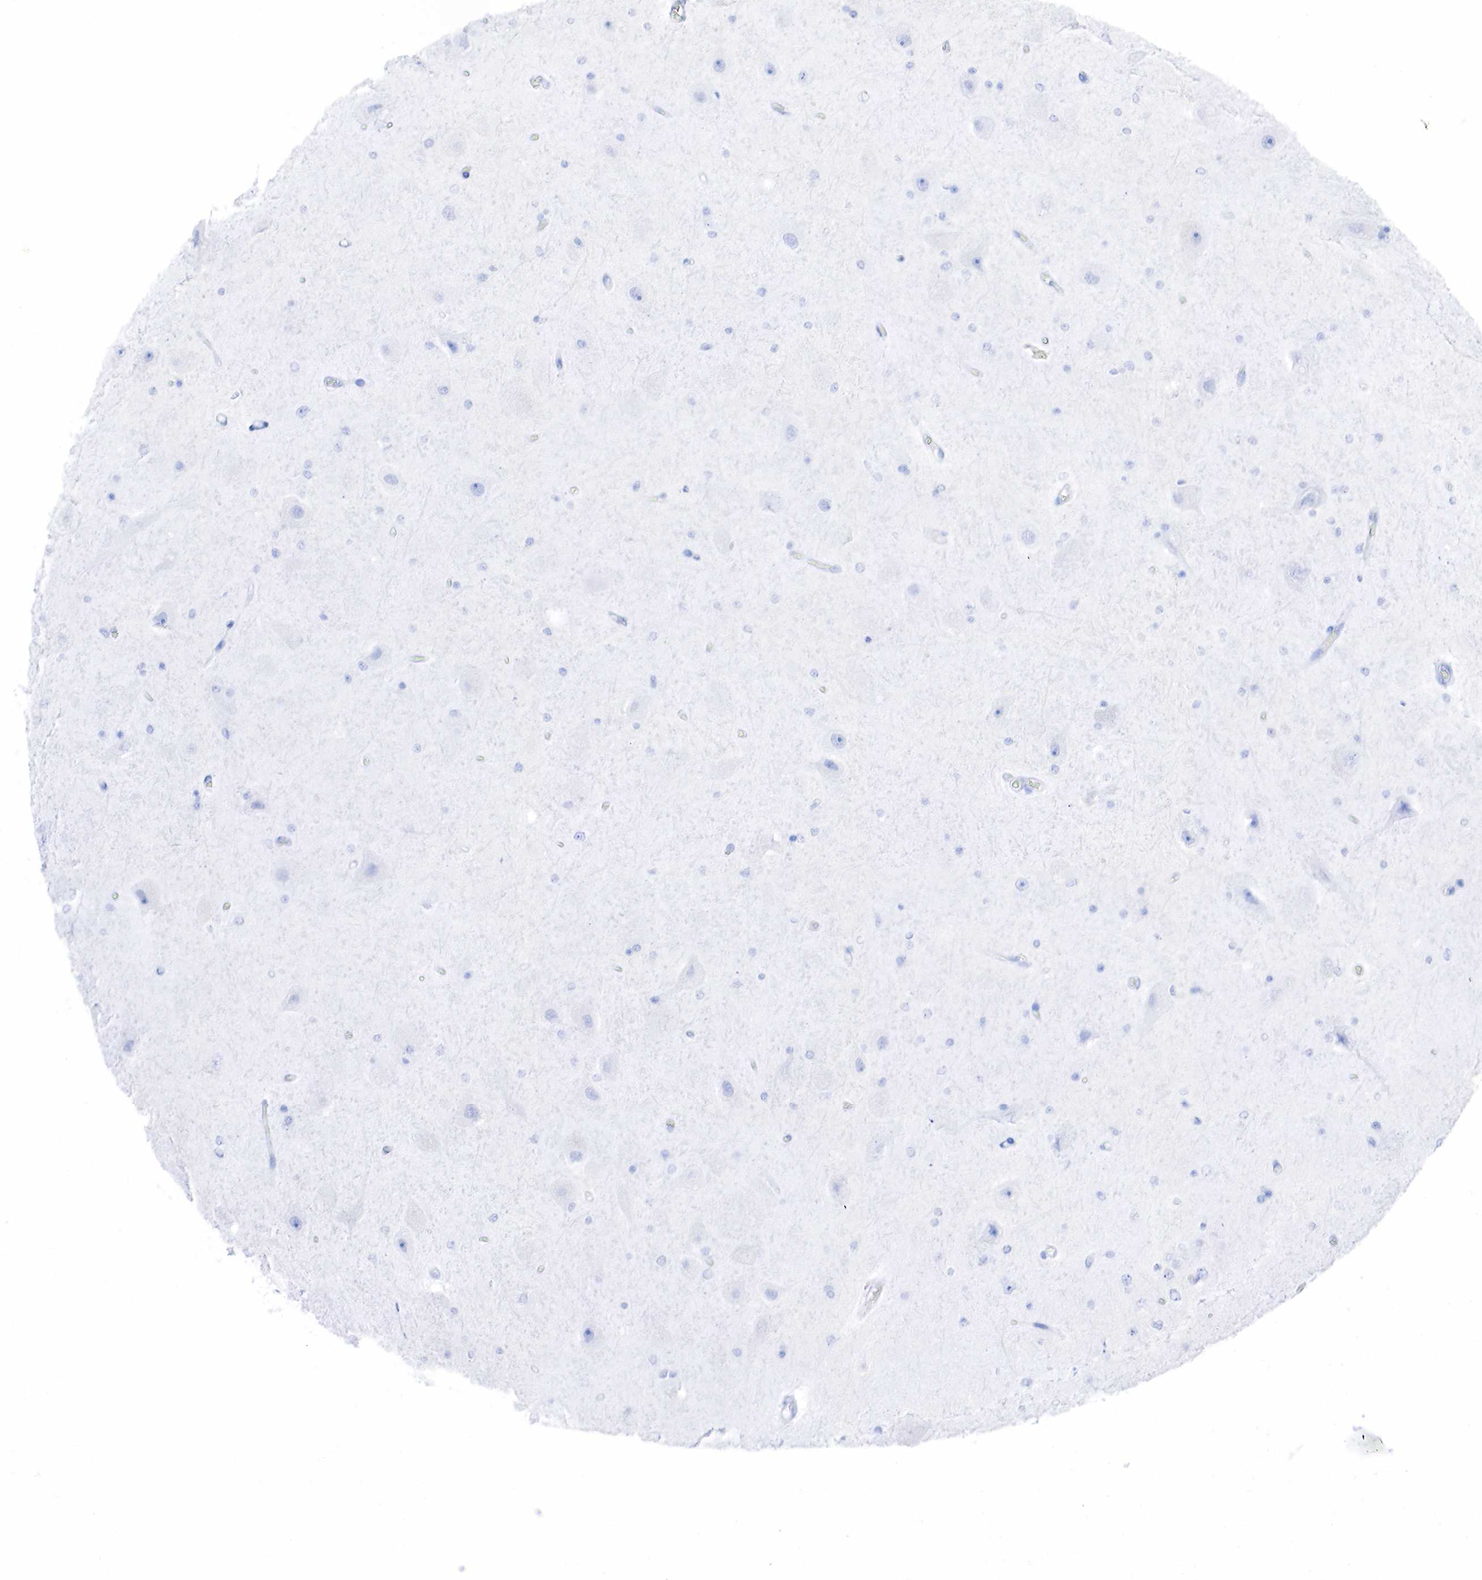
{"staining": {"intensity": "negative", "quantity": "none", "location": "none"}, "tissue": "hippocampus", "cell_type": "Glial cells", "image_type": "normal", "snomed": [{"axis": "morphology", "description": "Normal tissue, NOS"}, {"axis": "topography", "description": "Hippocampus"}], "caption": "Immunohistochemistry of unremarkable hippocampus exhibits no positivity in glial cells.", "gene": "ESR1", "patient": {"sex": "female", "age": 54}}